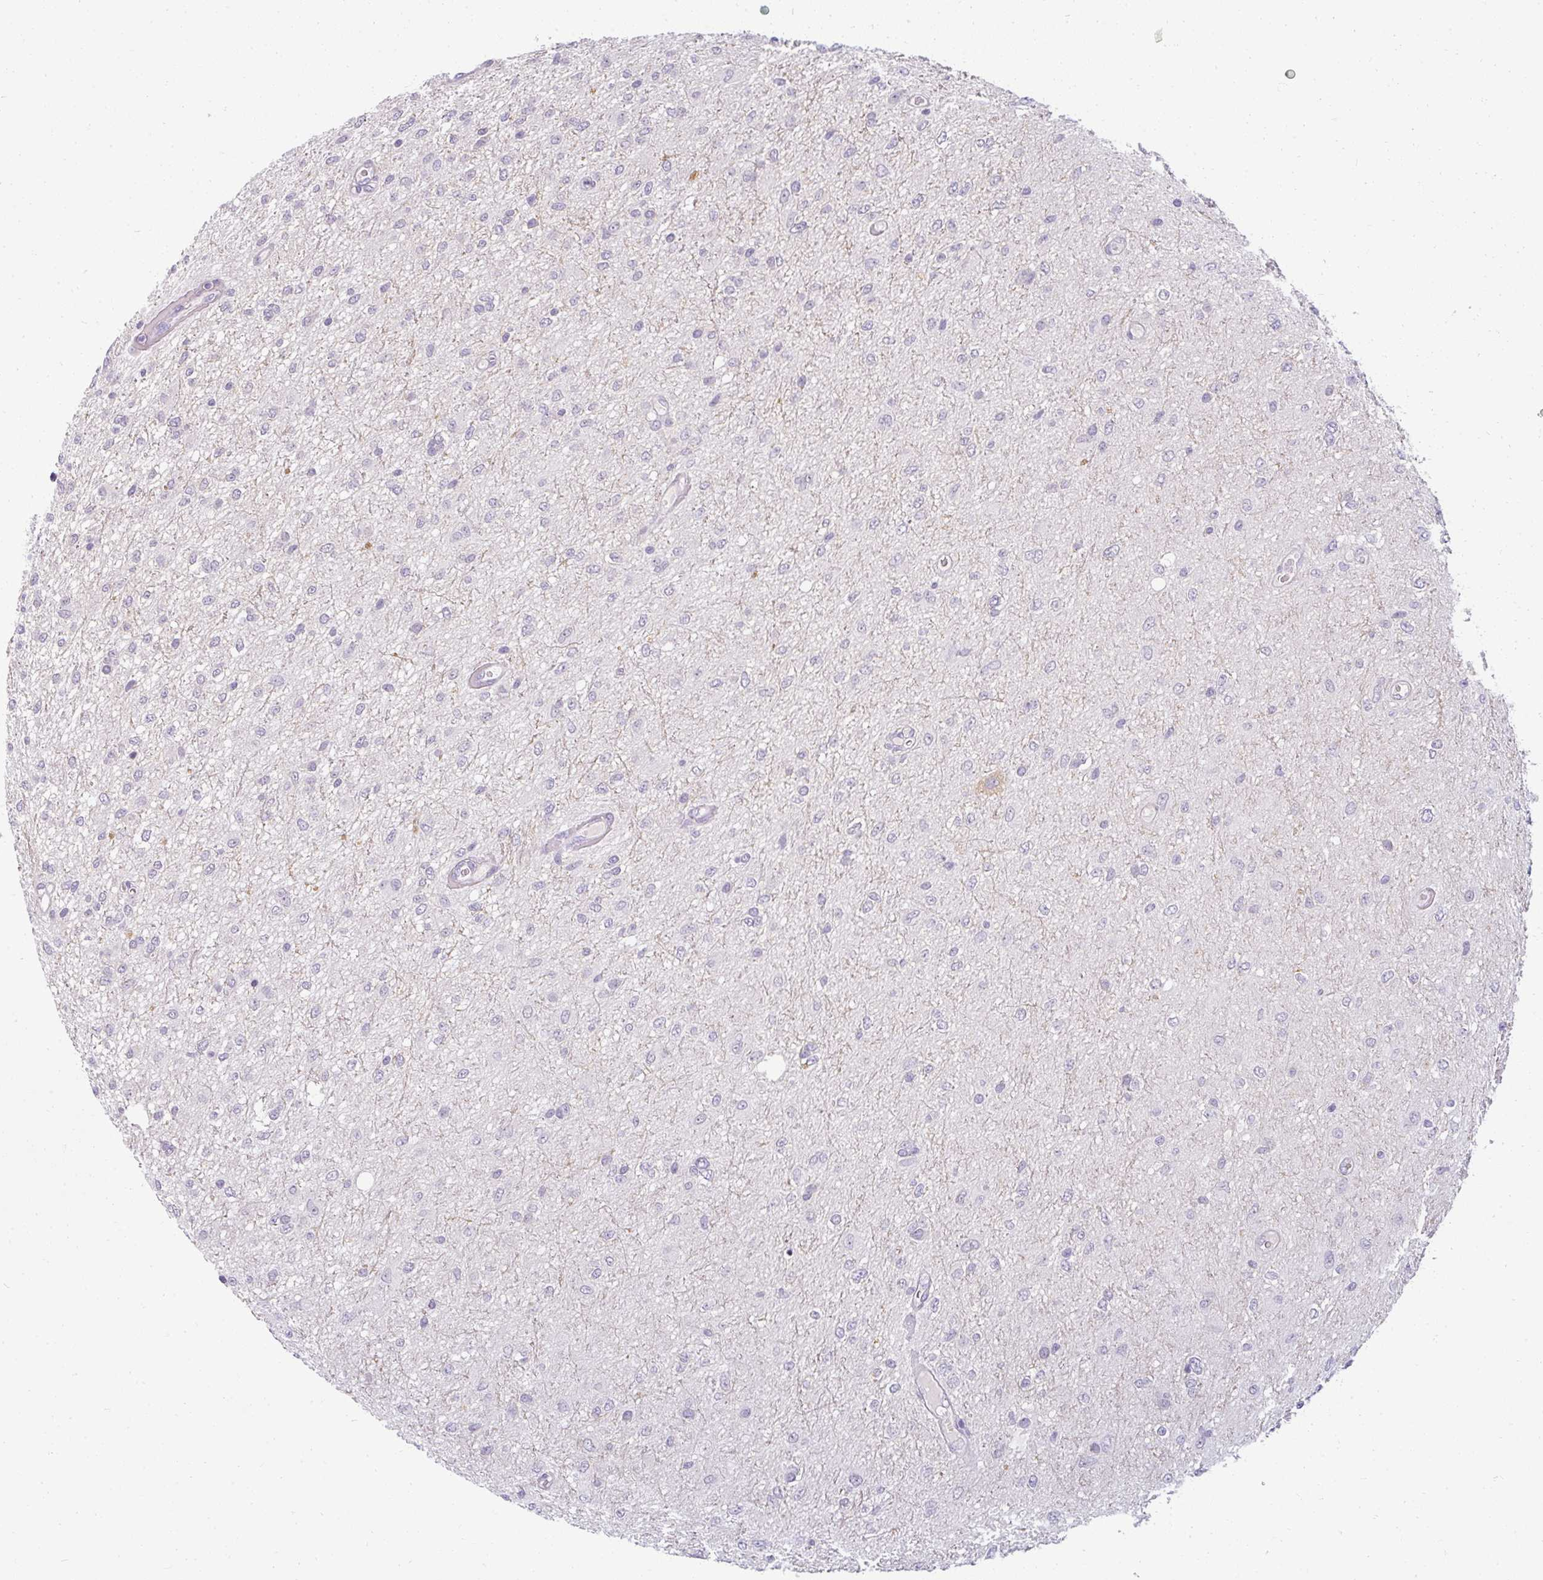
{"staining": {"intensity": "negative", "quantity": "none", "location": "none"}, "tissue": "glioma", "cell_type": "Tumor cells", "image_type": "cancer", "snomed": [{"axis": "morphology", "description": "Glioma, malignant, Low grade"}, {"axis": "topography", "description": "Cerebellum"}], "caption": "This micrograph is of low-grade glioma (malignant) stained with immunohistochemistry (IHC) to label a protein in brown with the nuclei are counter-stained blue. There is no positivity in tumor cells.", "gene": "PPFIA4", "patient": {"sex": "female", "age": 5}}